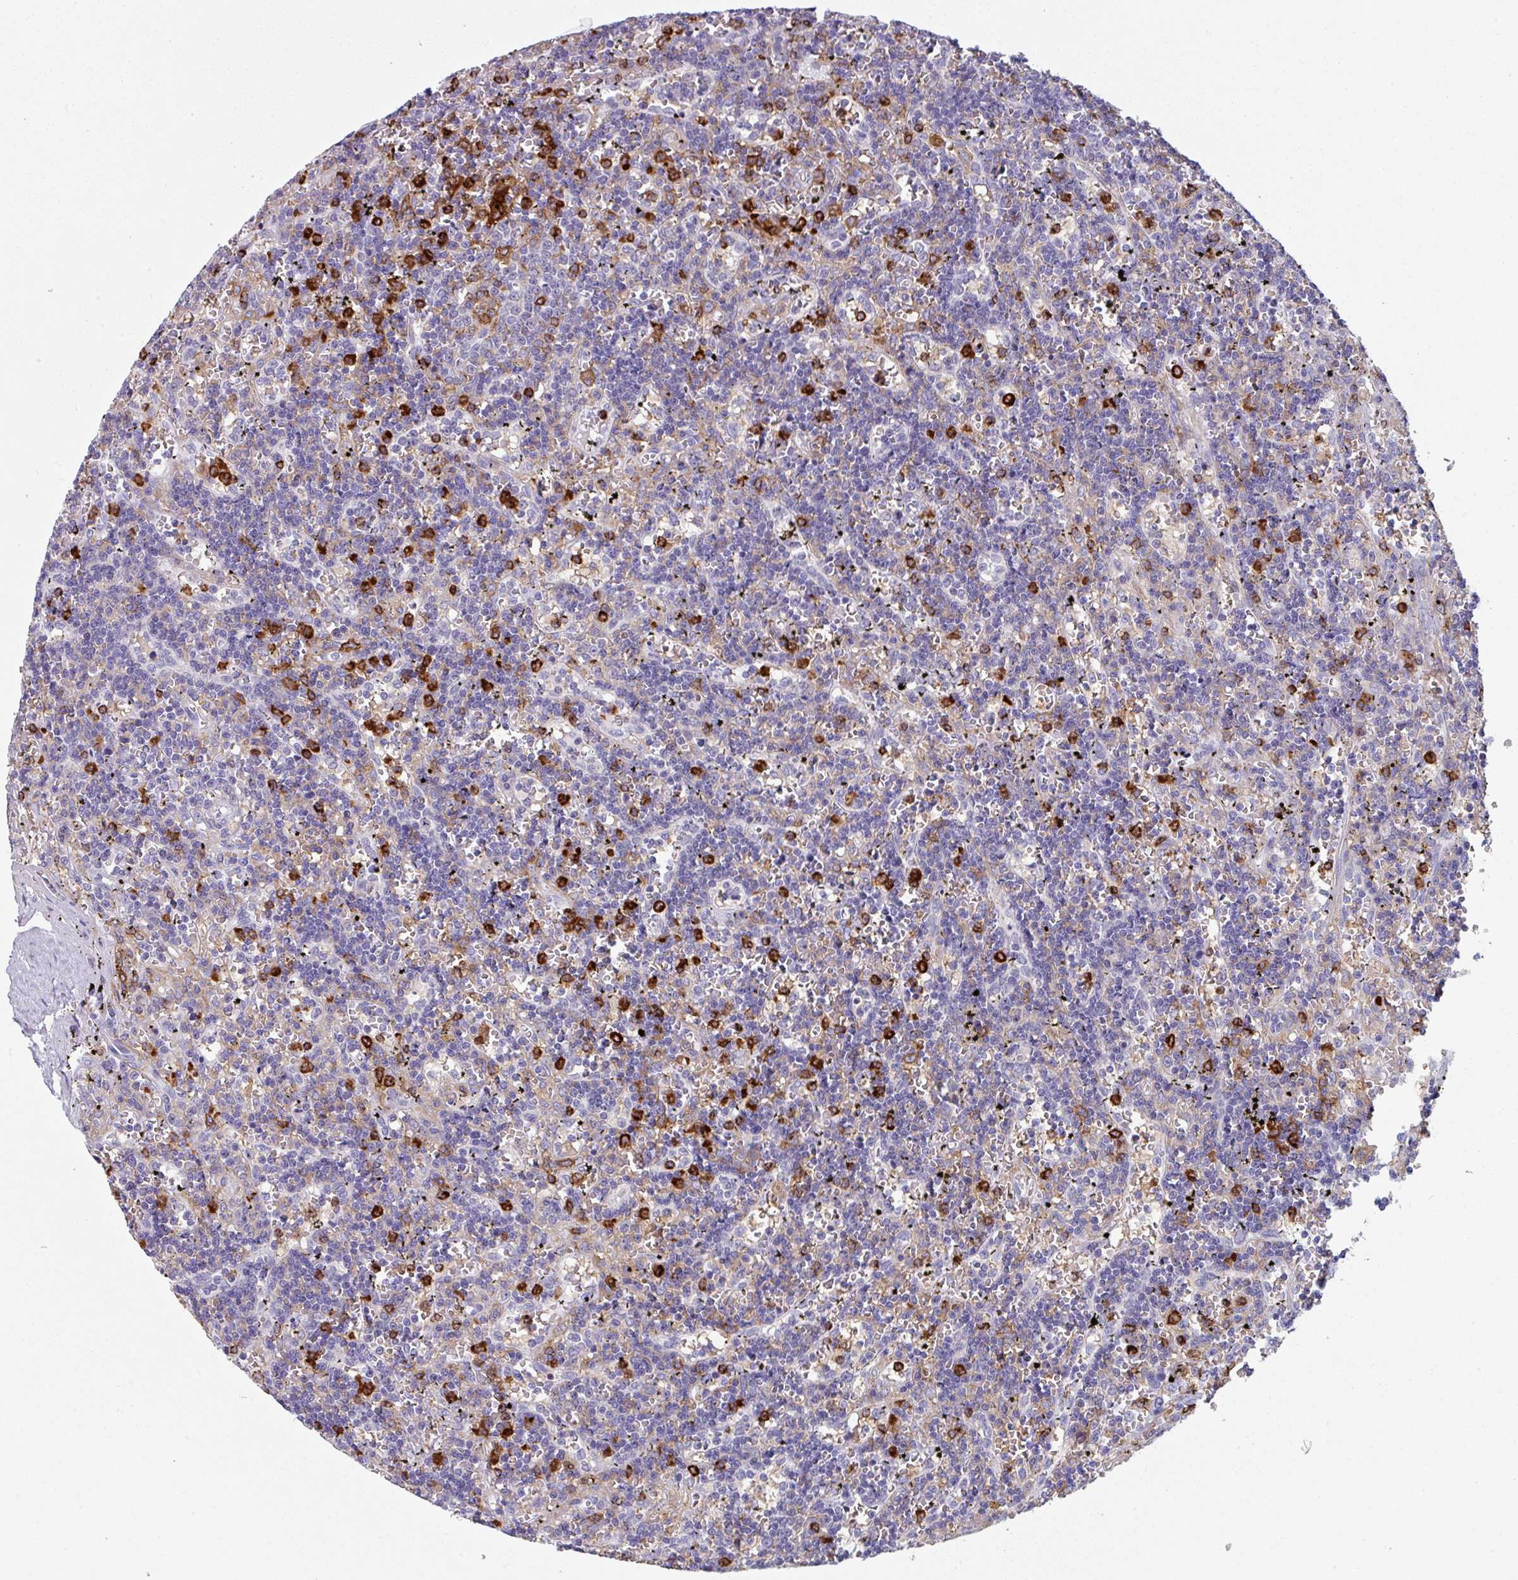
{"staining": {"intensity": "negative", "quantity": "none", "location": "none"}, "tissue": "lymphoma", "cell_type": "Tumor cells", "image_type": "cancer", "snomed": [{"axis": "morphology", "description": "Malignant lymphoma, non-Hodgkin's type, Low grade"}, {"axis": "topography", "description": "Spleen"}], "caption": "Tumor cells show no significant protein positivity in lymphoma.", "gene": "EXOSC5", "patient": {"sex": "male", "age": 60}}